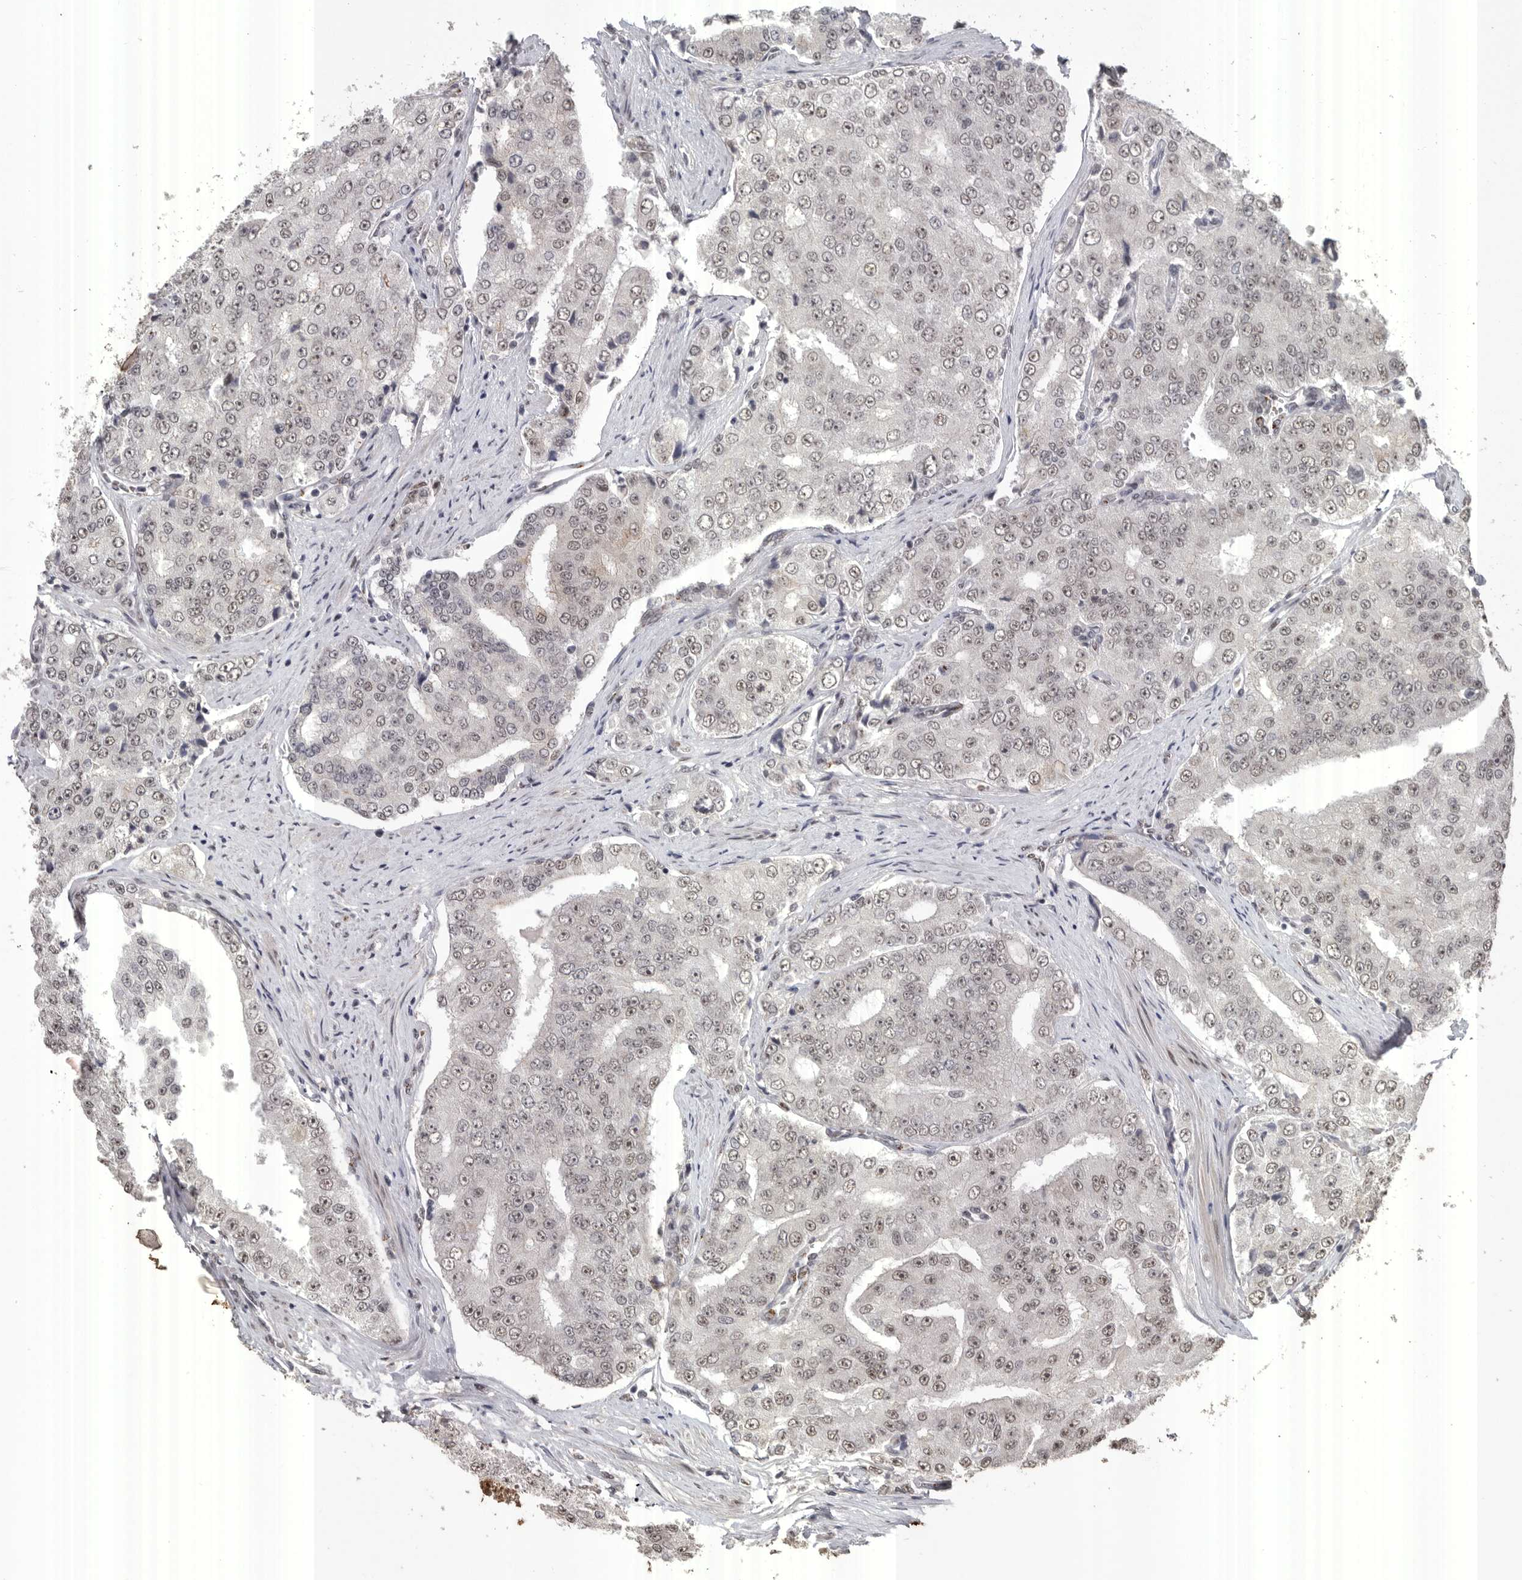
{"staining": {"intensity": "weak", "quantity": "<25%", "location": "nuclear"}, "tissue": "prostate cancer", "cell_type": "Tumor cells", "image_type": "cancer", "snomed": [{"axis": "morphology", "description": "Adenocarcinoma, High grade"}, {"axis": "topography", "description": "Prostate"}], "caption": "Tumor cells show no significant protein staining in prostate high-grade adenocarcinoma.", "gene": "PPP1R10", "patient": {"sex": "male", "age": 58}}